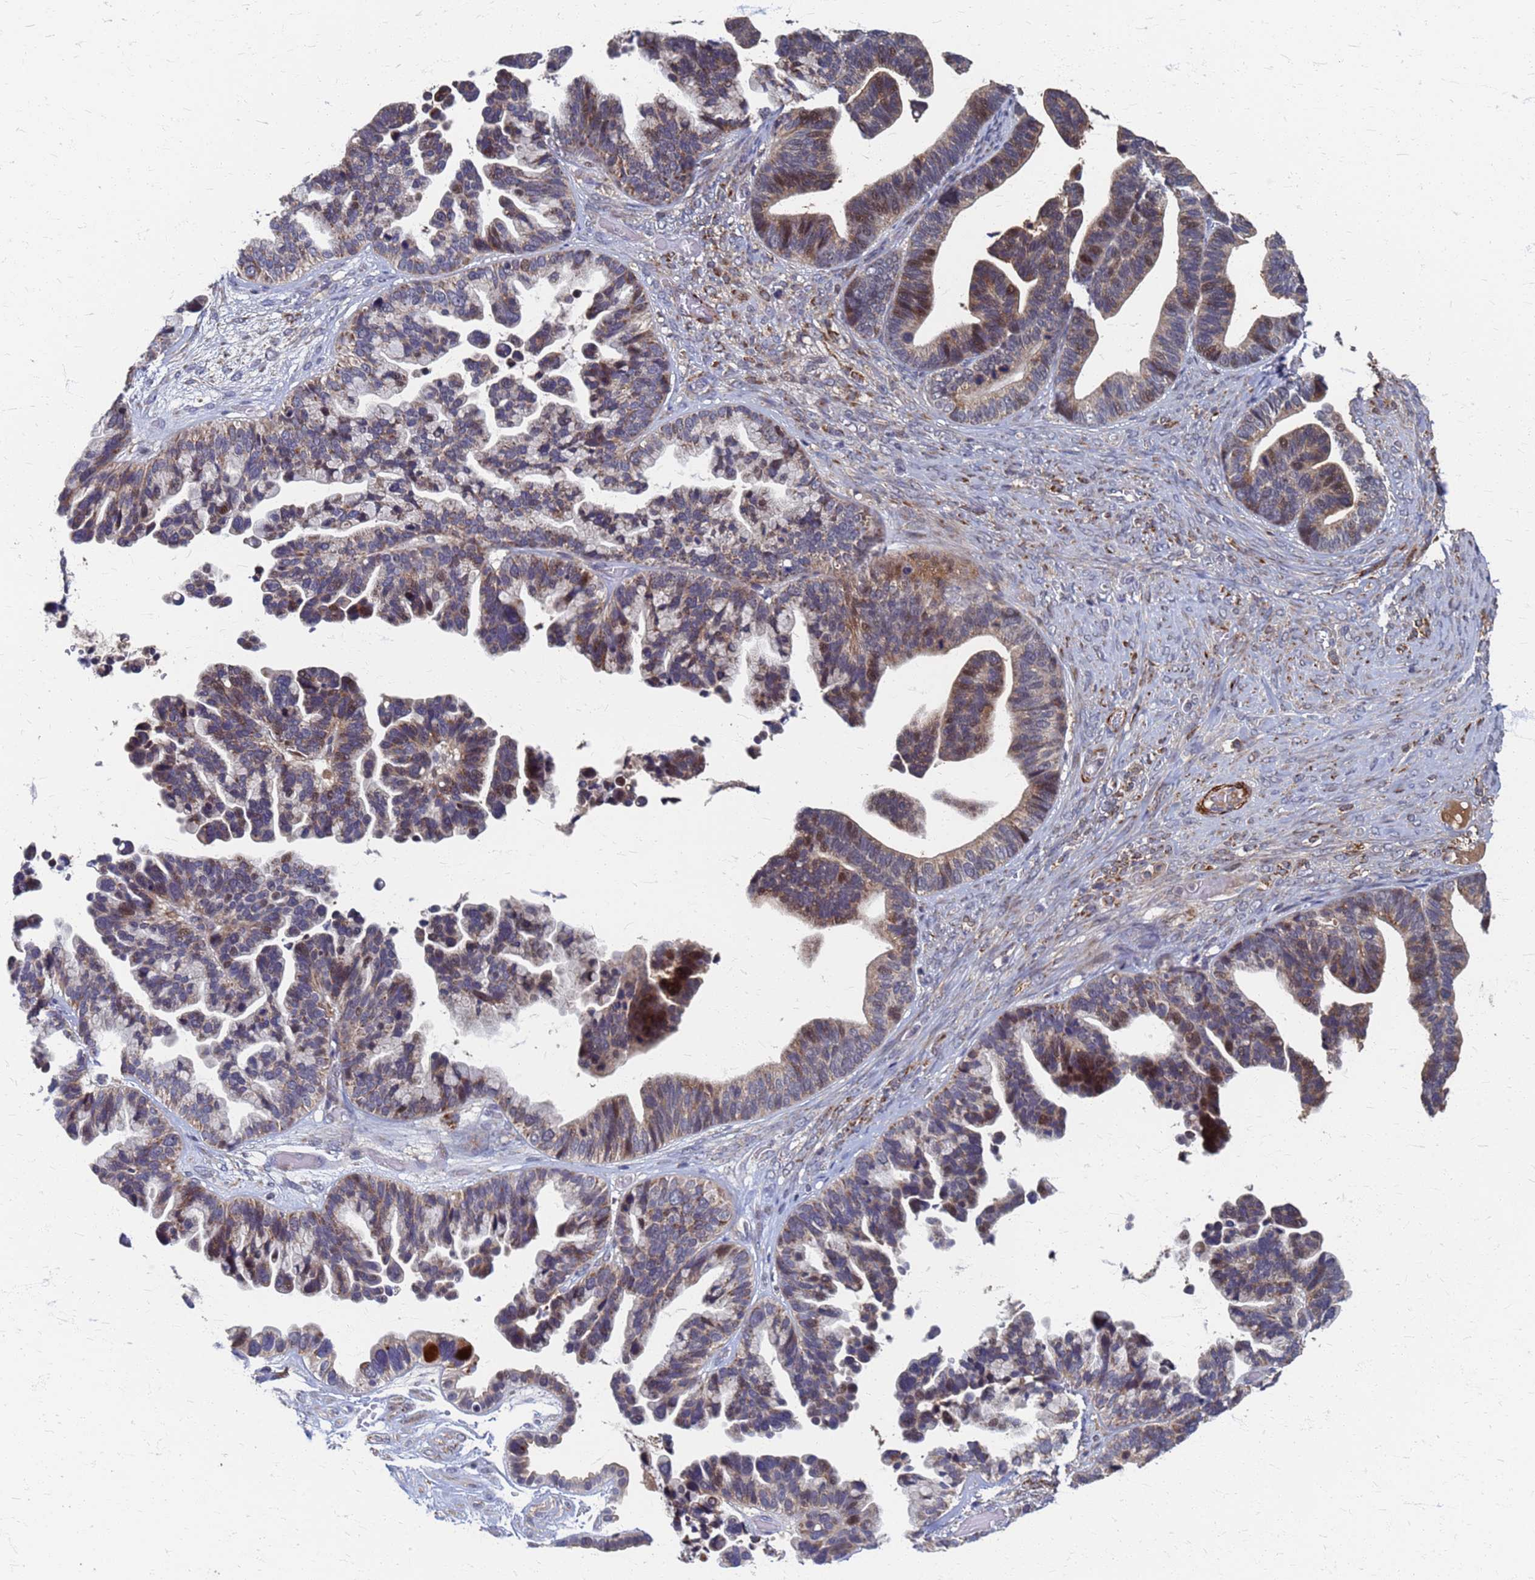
{"staining": {"intensity": "moderate", "quantity": "25%-75%", "location": "cytoplasmic/membranous"}, "tissue": "ovarian cancer", "cell_type": "Tumor cells", "image_type": "cancer", "snomed": [{"axis": "morphology", "description": "Cystadenocarcinoma, serous, NOS"}, {"axis": "topography", "description": "Ovary"}], "caption": "Immunohistochemistry of ovarian serous cystadenocarcinoma displays medium levels of moderate cytoplasmic/membranous positivity in approximately 25%-75% of tumor cells.", "gene": "ATPAF1", "patient": {"sex": "female", "age": 56}}